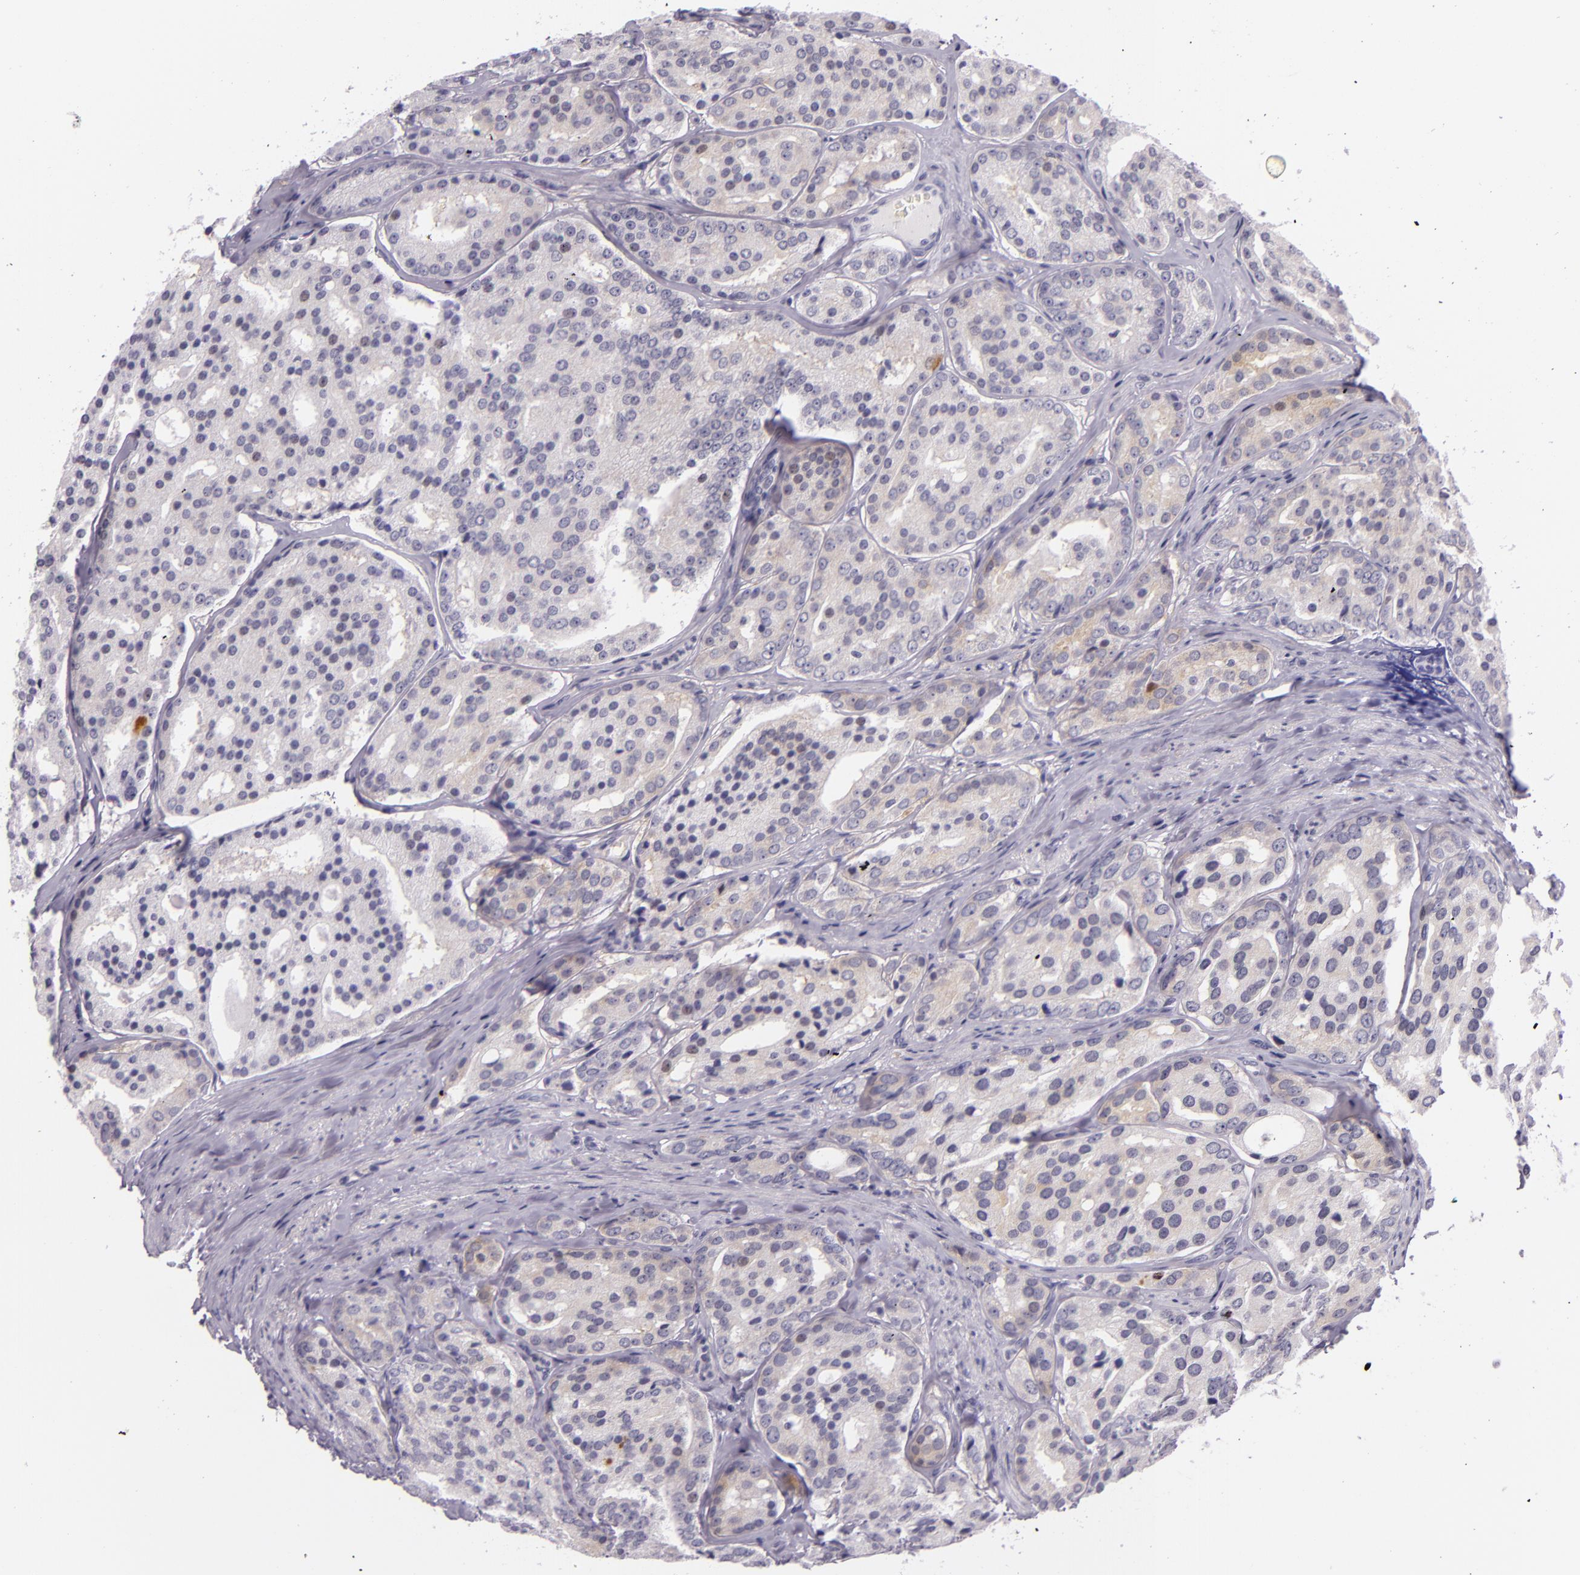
{"staining": {"intensity": "weak", "quantity": "<25%", "location": "cytoplasmic/membranous"}, "tissue": "prostate cancer", "cell_type": "Tumor cells", "image_type": "cancer", "snomed": [{"axis": "morphology", "description": "Adenocarcinoma, High grade"}, {"axis": "topography", "description": "Prostate"}], "caption": "Immunohistochemical staining of high-grade adenocarcinoma (prostate) shows no significant staining in tumor cells.", "gene": "HSP90AA1", "patient": {"sex": "male", "age": 64}}